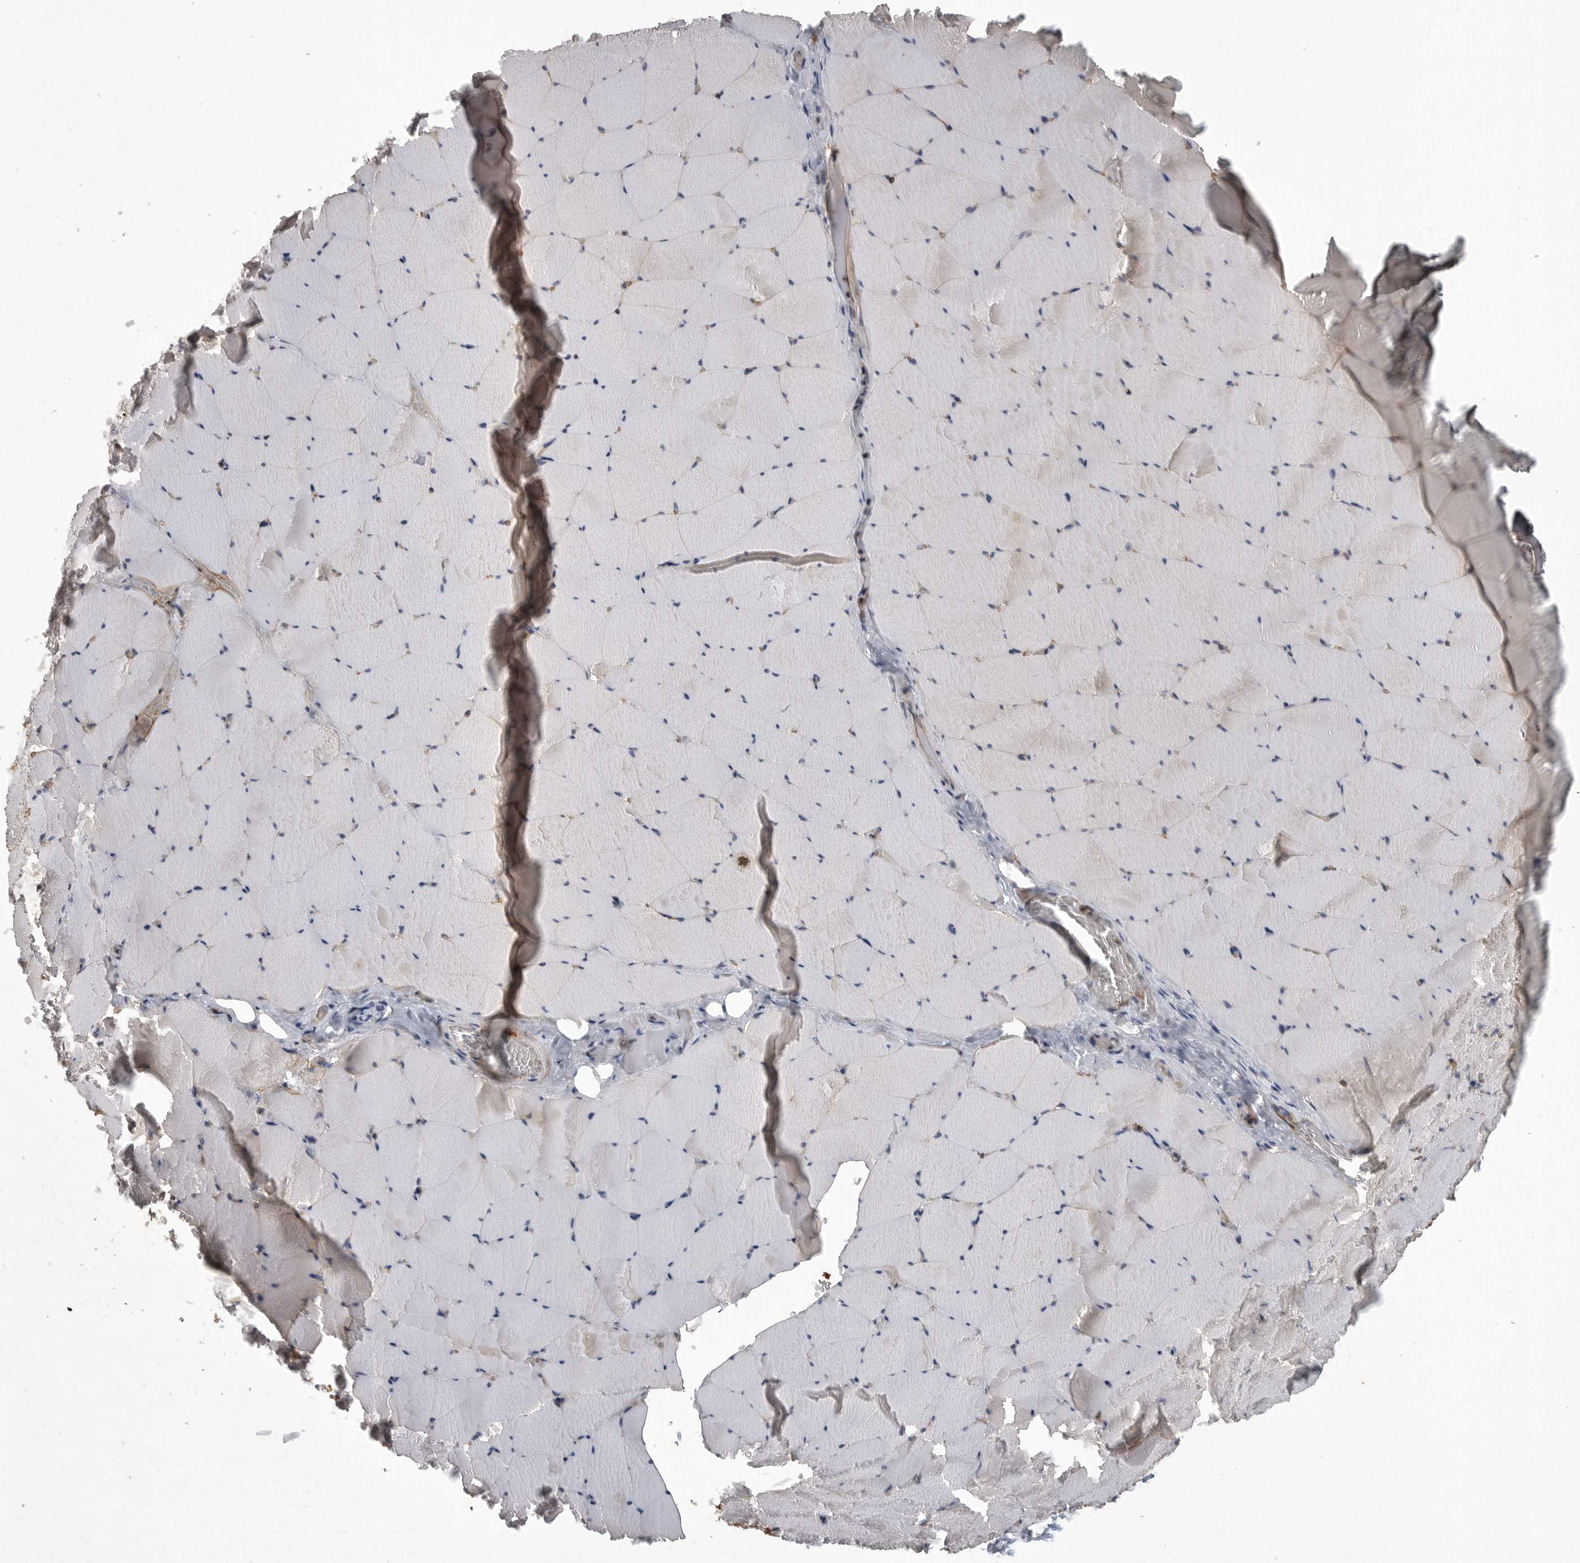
{"staining": {"intensity": "negative", "quantity": "none", "location": "none"}, "tissue": "skeletal muscle", "cell_type": "Myocytes", "image_type": "normal", "snomed": [{"axis": "morphology", "description": "Normal tissue, NOS"}, {"axis": "topography", "description": "Skeletal muscle"}], "caption": "A micrograph of human skeletal muscle is negative for staining in myocytes. The staining is performed using DAB (3,3'-diaminobenzidine) brown chromogen with nuclei counter-stained in using hematoxylin.", "gene": "MINPP1", "patient": {"sex": "male", "age": 62}}